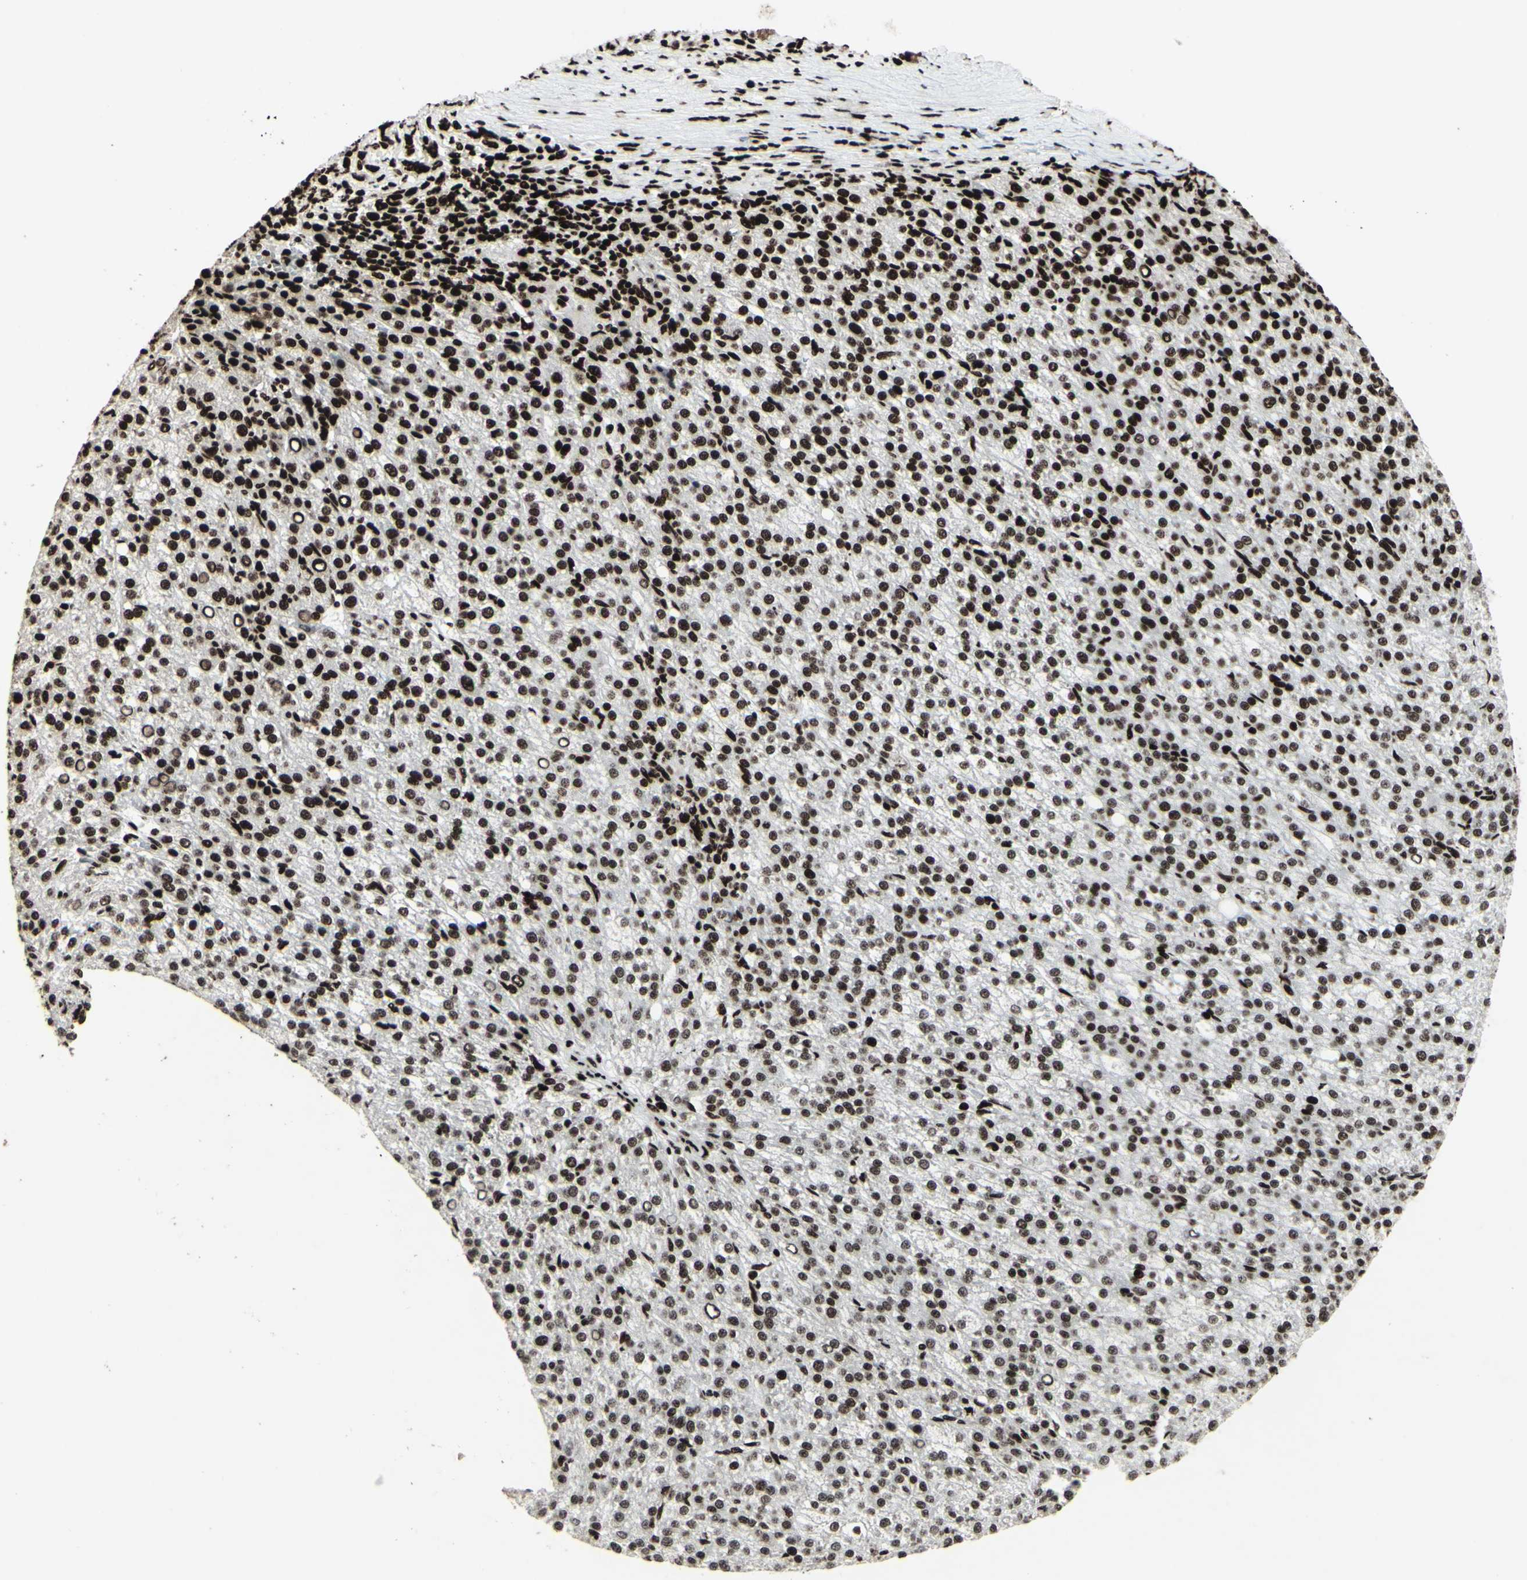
{"staining": {"intensity": "strong", "quantity": ">75%", "location": "nuclear"}, "tissue": "liver cancer", "cell_type": "Tumor cells", "image_type": "cancer", "snomed": [{"axis": "morphology", "description": "Carcinoma, Hepatocellular, NOS"}, {"axis": "topography", "description": "Liver"}], "caption": "The image shows staining of liver cancer, revealing strong nuclear protein positivity (brown color) within tumor cells.", "gene": "U2AF2", "patient": {"sex": "female", "age": 58}}